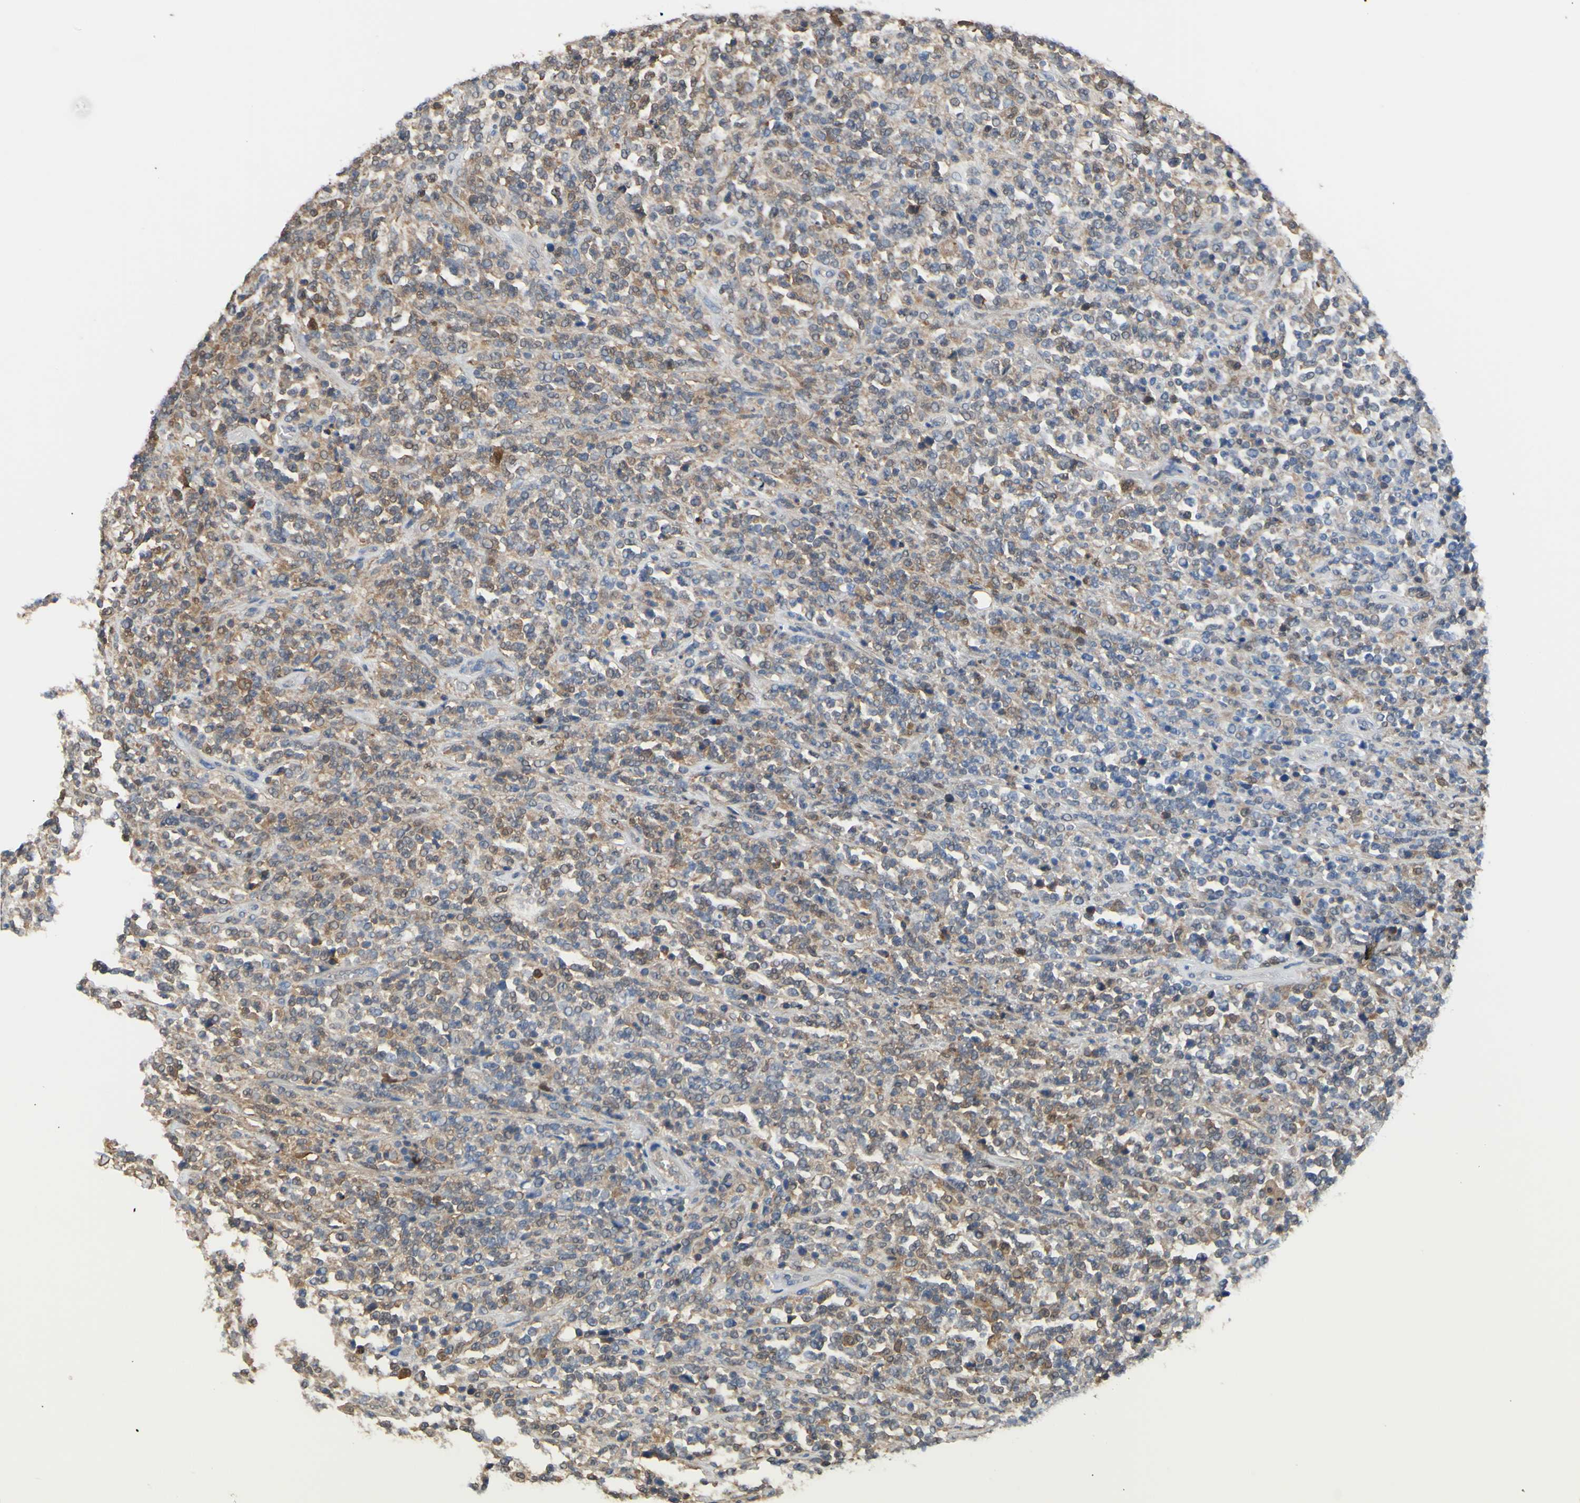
{"staining": {"intensity": "weak", "quantity": ">75%", "location": "cytoplasmic/membranous"}, "tissue": "lymphoma", "cell_type": "Tumor cells", "image_type": "cancer", "snomed": [{"axis": "morphology", "description": "Malignant lymphoma, non-Hodgkin's type, High grade"}, {"axis": "topography", "description": "Soft tissue"}], "caption": "An image of lymphoma stained for a protein shows weak cytoplasmic/membranous brown staining in tumor cells.", "gene": "UPK3B", "patient": {"sex": "male", "age": 18}}